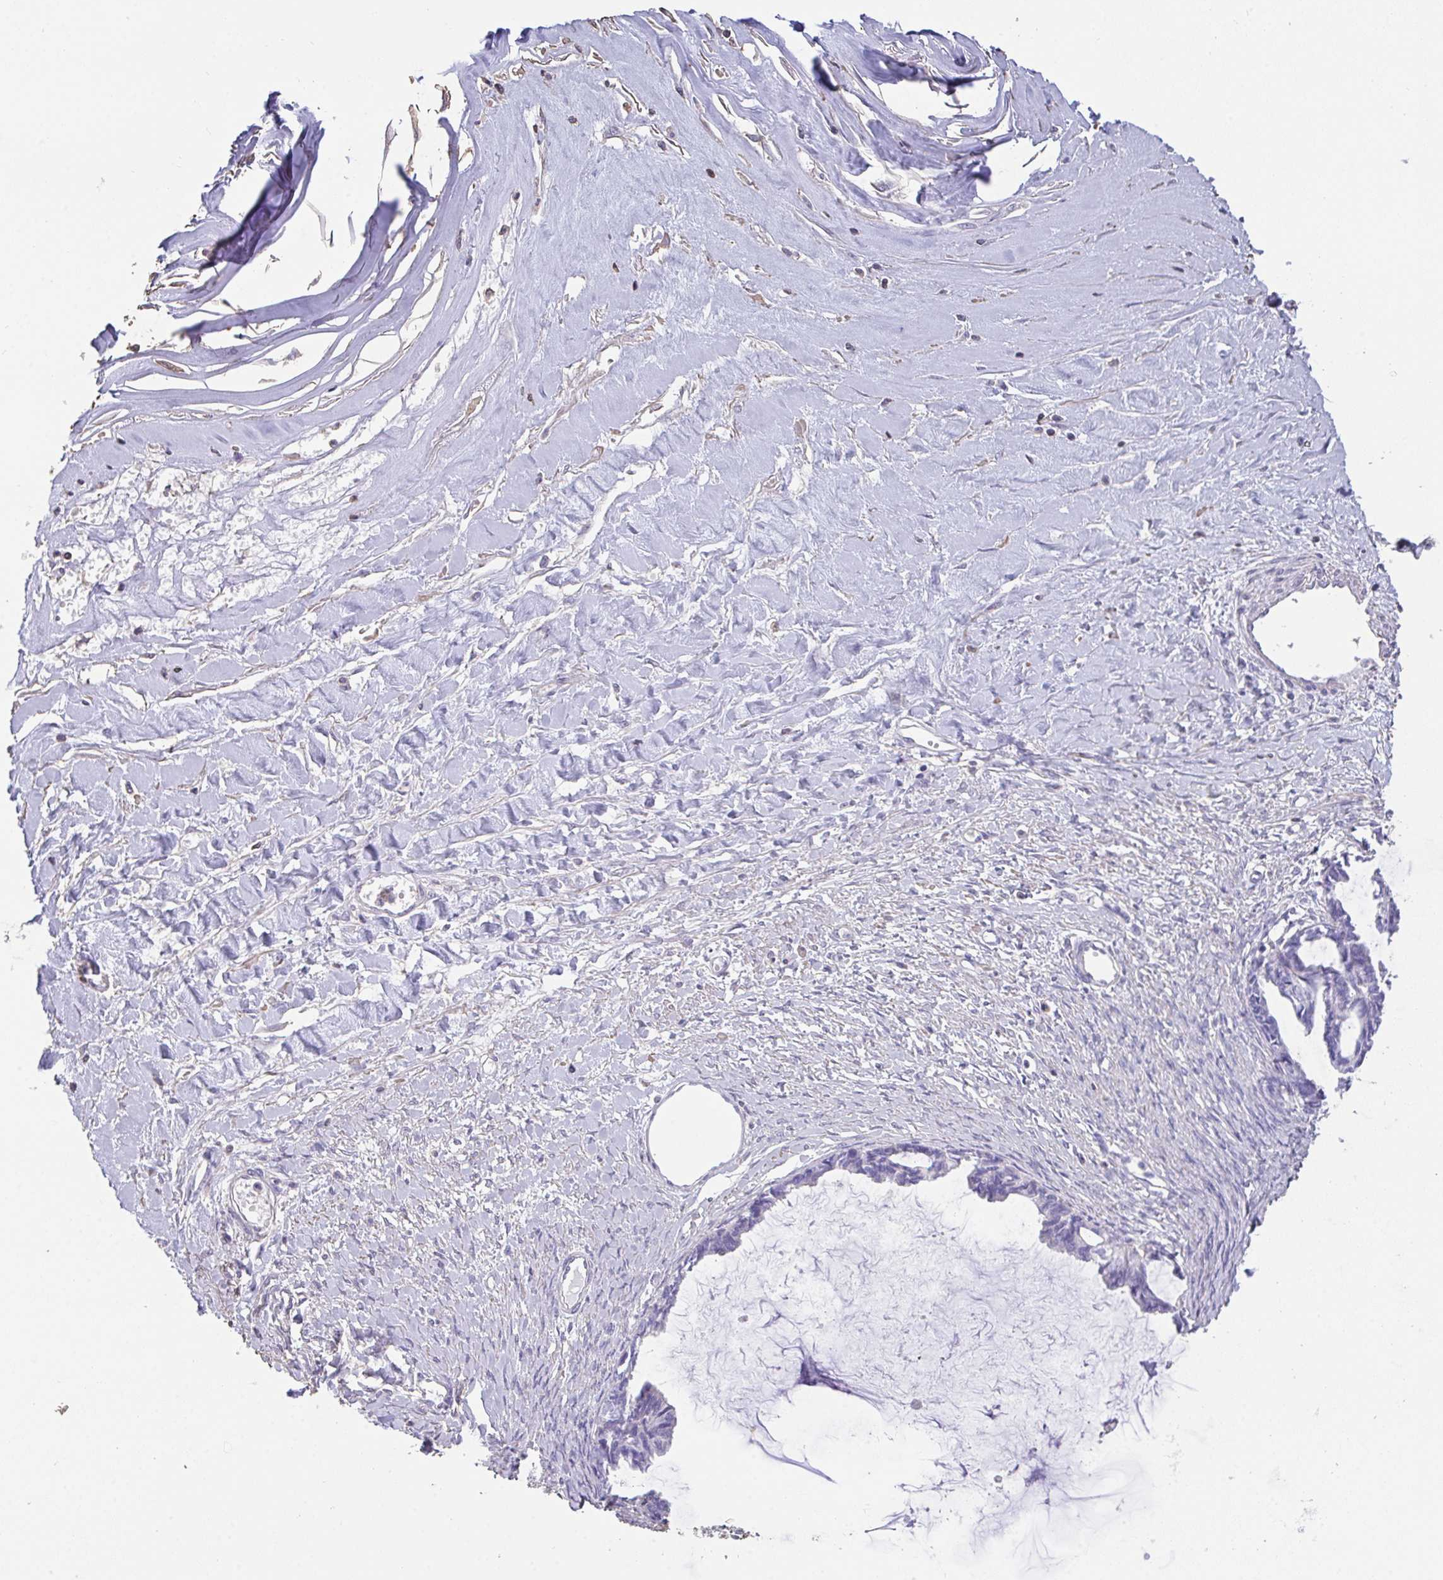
{"staining": {"intensity": "negative", "quantity": "none", "location": "none"}, "tissue": "ovarian cancer", "cell_type": "Tumor cells", "image_type": "cancer", "snomed": [{"axis": "morphology", "description": "Cystadenocarcinoma, mucinous, NOS"}, {"axis": "topography", "description": "Ovary"}], "caption": "The immunohistochemistry (IHC) histopathology image has no significant positivity in tumor cells of ovarian cancer tissue.", "gene": "IL23R", "patient": {"sex": "female", "age": 61}}